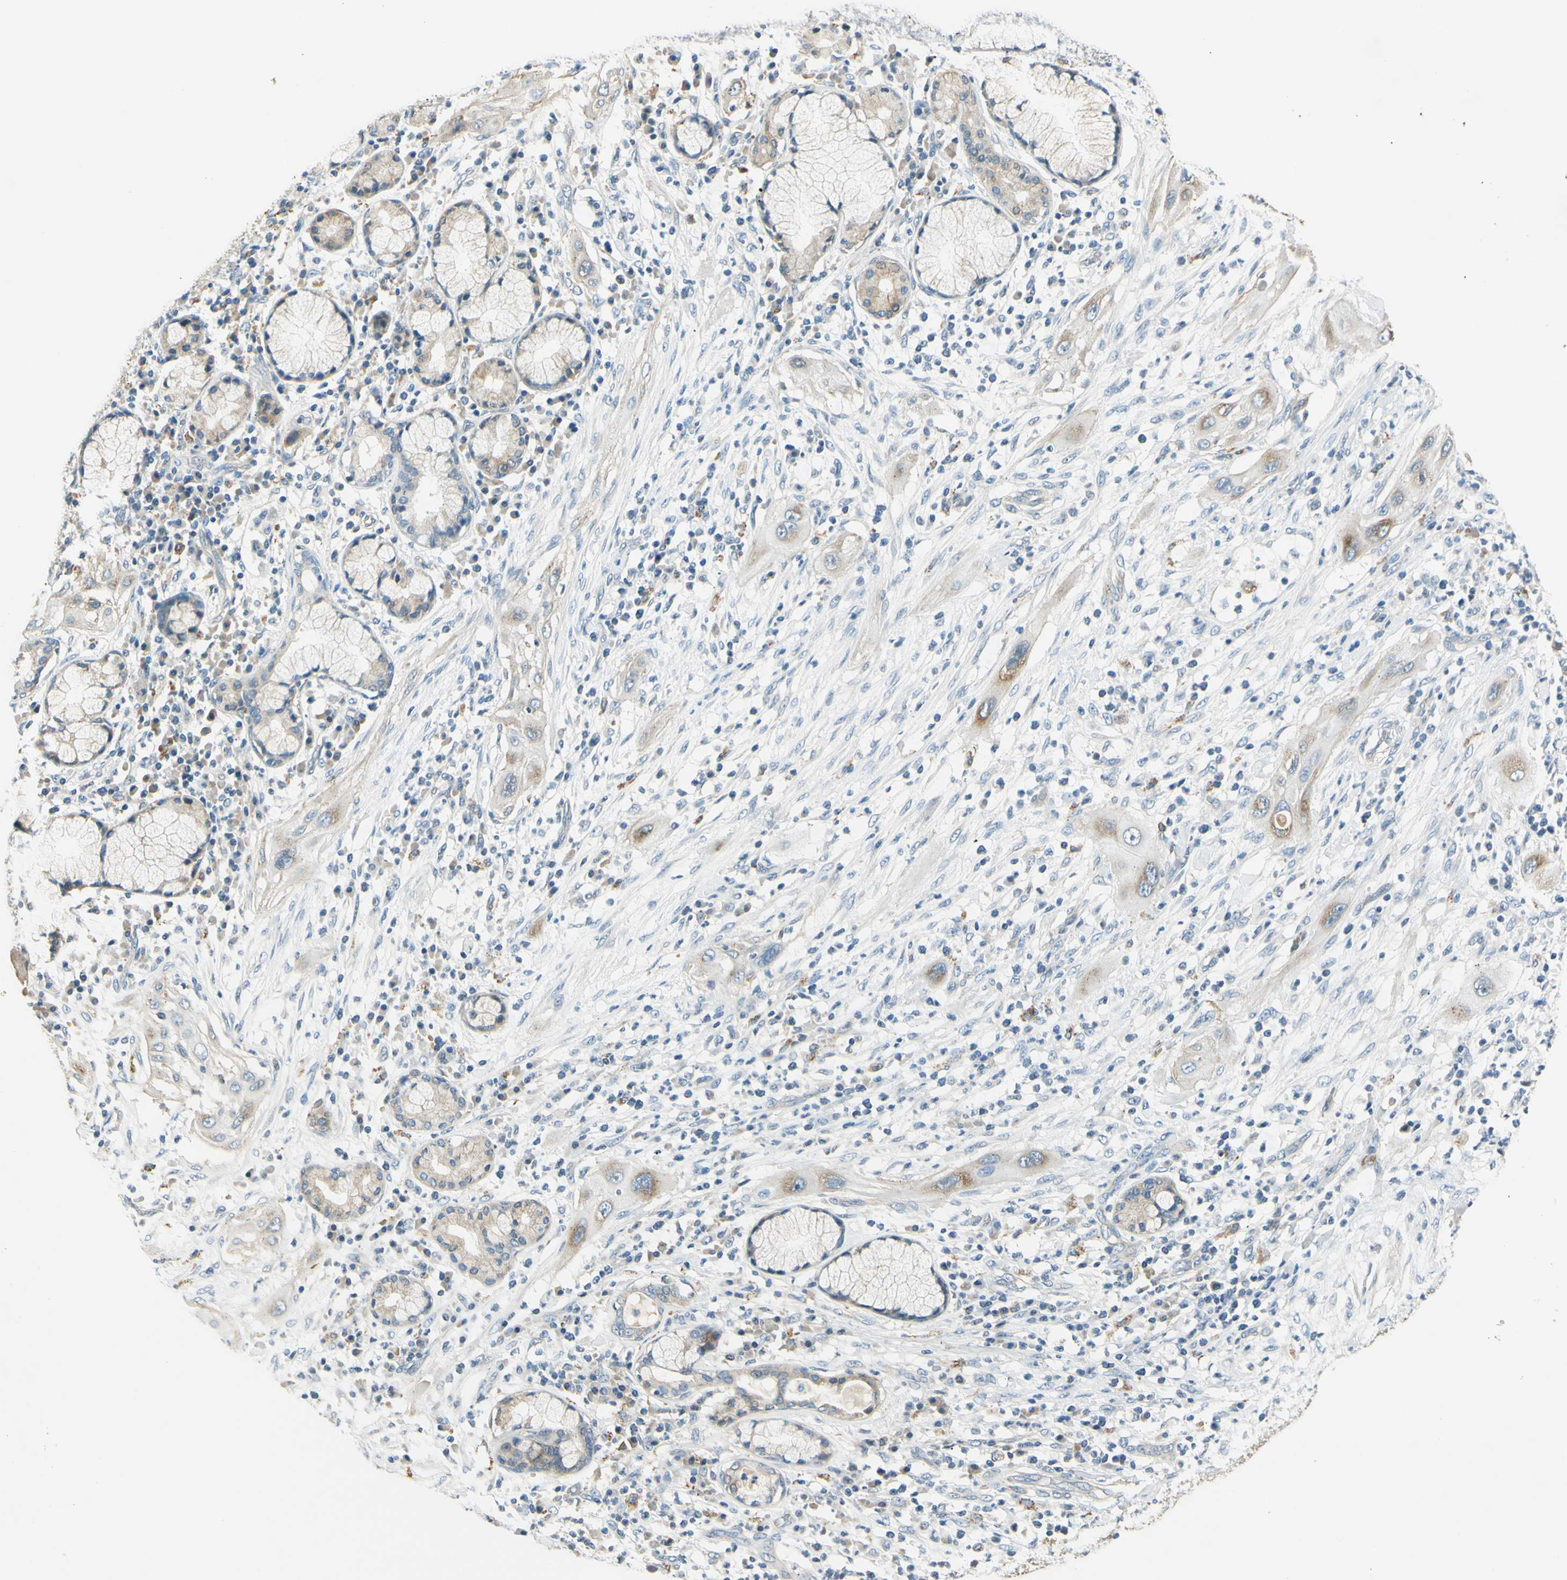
{"staining": {"intensity": "moderate", "quantity": "25%-75%", "location": "cytoplasmic/membranous"}, "tissue": "lung cancer", "cell_type": "Tumor cells", "image_type": "cancer", "snomed": [{"axis": "morphology", "description": "Squamous cell carcinoma, NOS"}, {"axis": "topography", "description": "Lung"}], "caption": "IHC image of neoplastic tissue: human lung cancer (squamous cell carcinoma) stained using IHC demonstrates medium levels of moderate protein expression localized specifically in the cytoplasmic/membranous of tumor cells, appearing as a cytoplasmic/membranous brown color.", "gene": "LAMA3", "patient": {"sex": "female", "age": 47}}